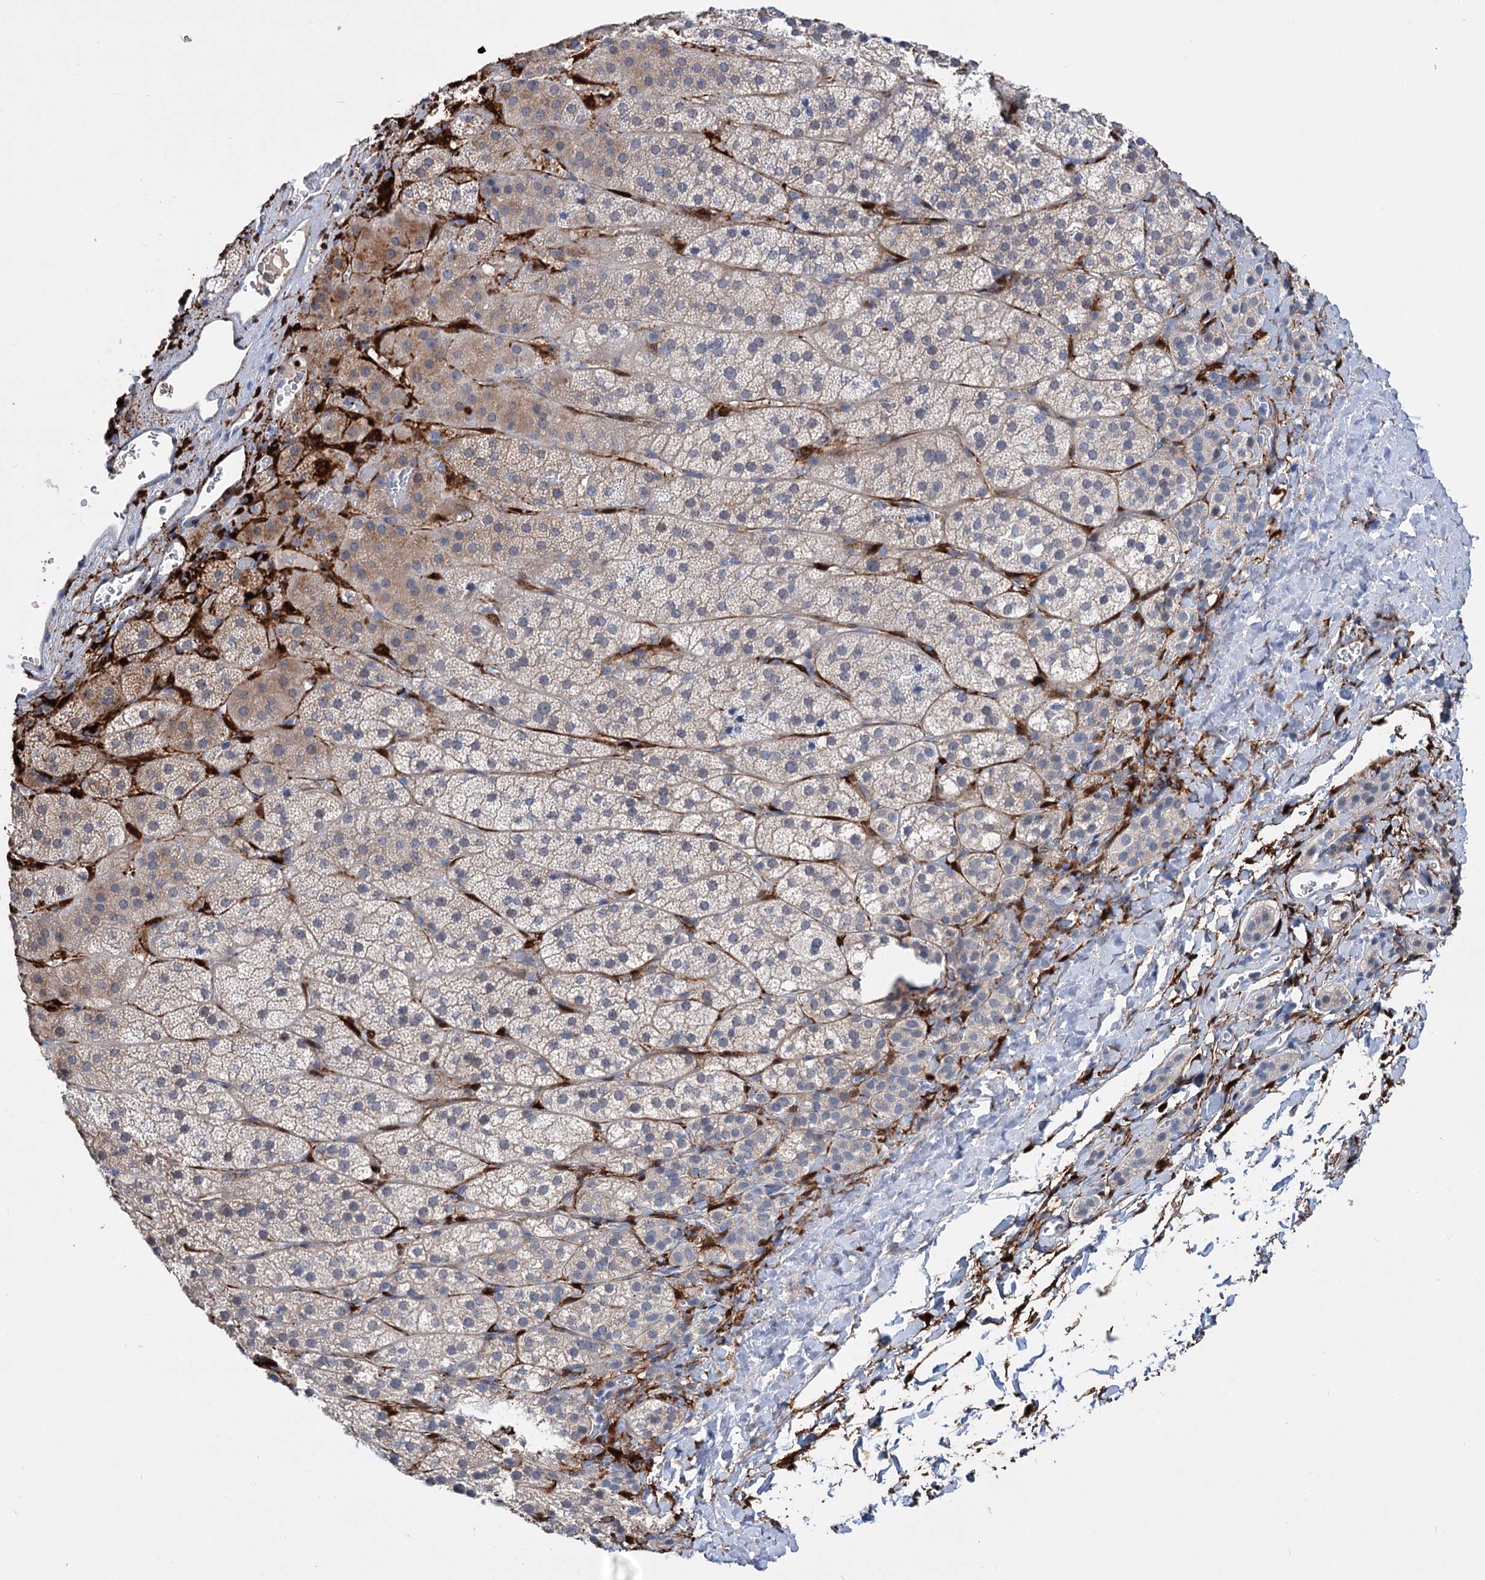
{"staining": {"intensity": "weak", "quantity": "<25%", "location": "cytoplasmic/membranous"}, "tissue": "adrenal gland", "cell_type": "Glandular cells", "image_type": "normal", "snomed": [{"axis": "morphology", "description": "Normal tissue, NOS"}, {"axis": "topography", "description": "Adrenal gland"}], "caption": "The histopathology image shows no significant expression in glandular cells of adrenal gland. (Immunohistochemistry, brightfield microscopy, high magnification).", "gene": "LYZL4", "patient": {"sex": "female", "age": 44}}